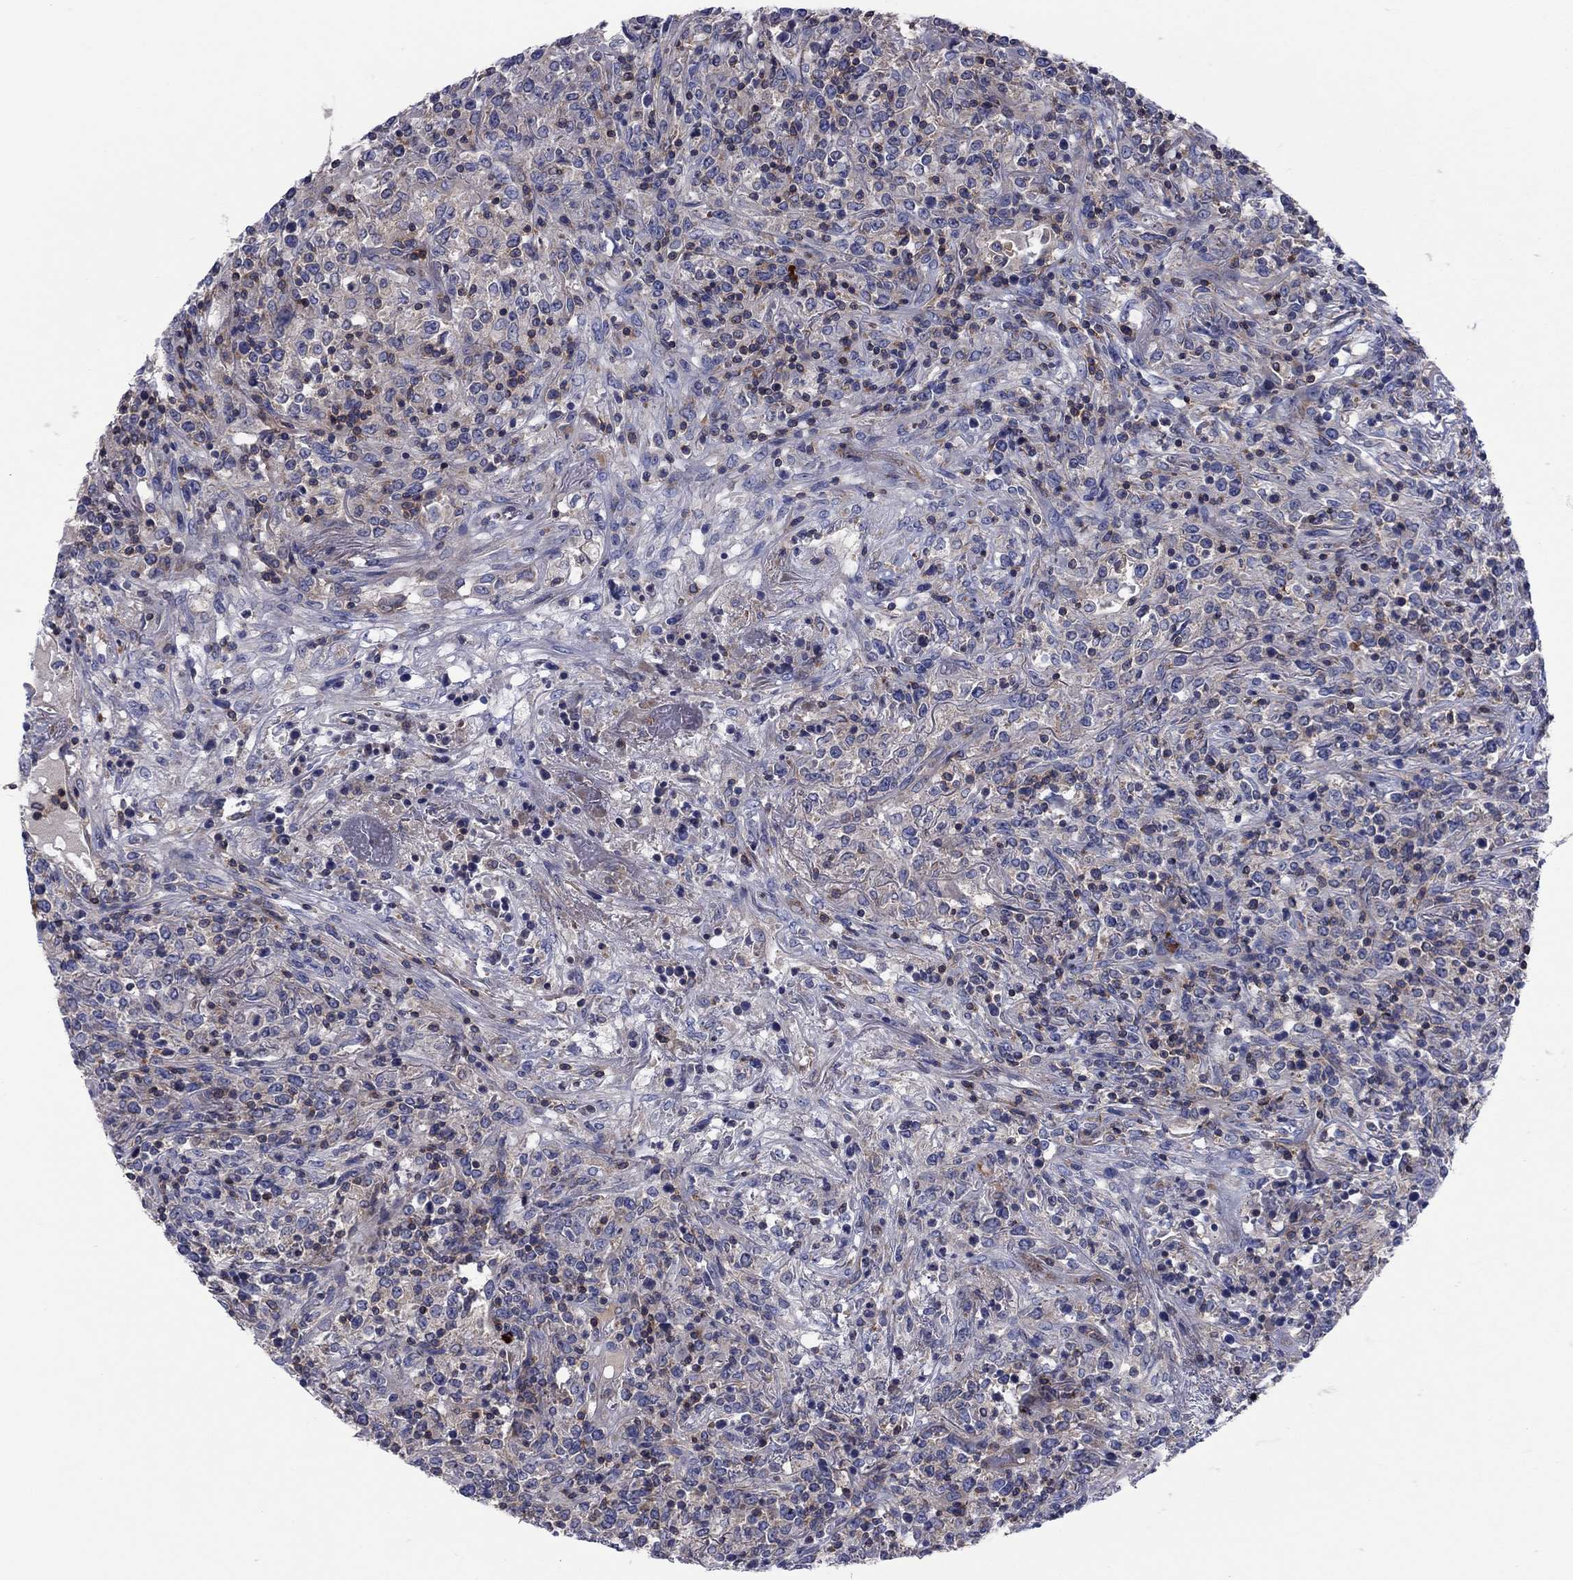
{"staining": {"intensity": "weak", "quantity": "<25%", "location": "cytoplasmic/membranous"}, "tissue": "lymphoma", "cell_type": "Tumor cells", "image_type": "cancer", "snomed": [{"axis": "morphology", "description": "Malignant lymphoma, non-Hodgkin's type, High grade"}, {"axis": "topography", "description": "Lung"}], "caption": "Protein analysis of lymphoma demonstrates no significant staining in tumor cells. (DAB (3,3'-diaminobenzidine) immunohistochemistry visualized using brightfield microscopy, high magnification).", "gene": "PVR", "patient": {"sex": "male", "age": 79}}